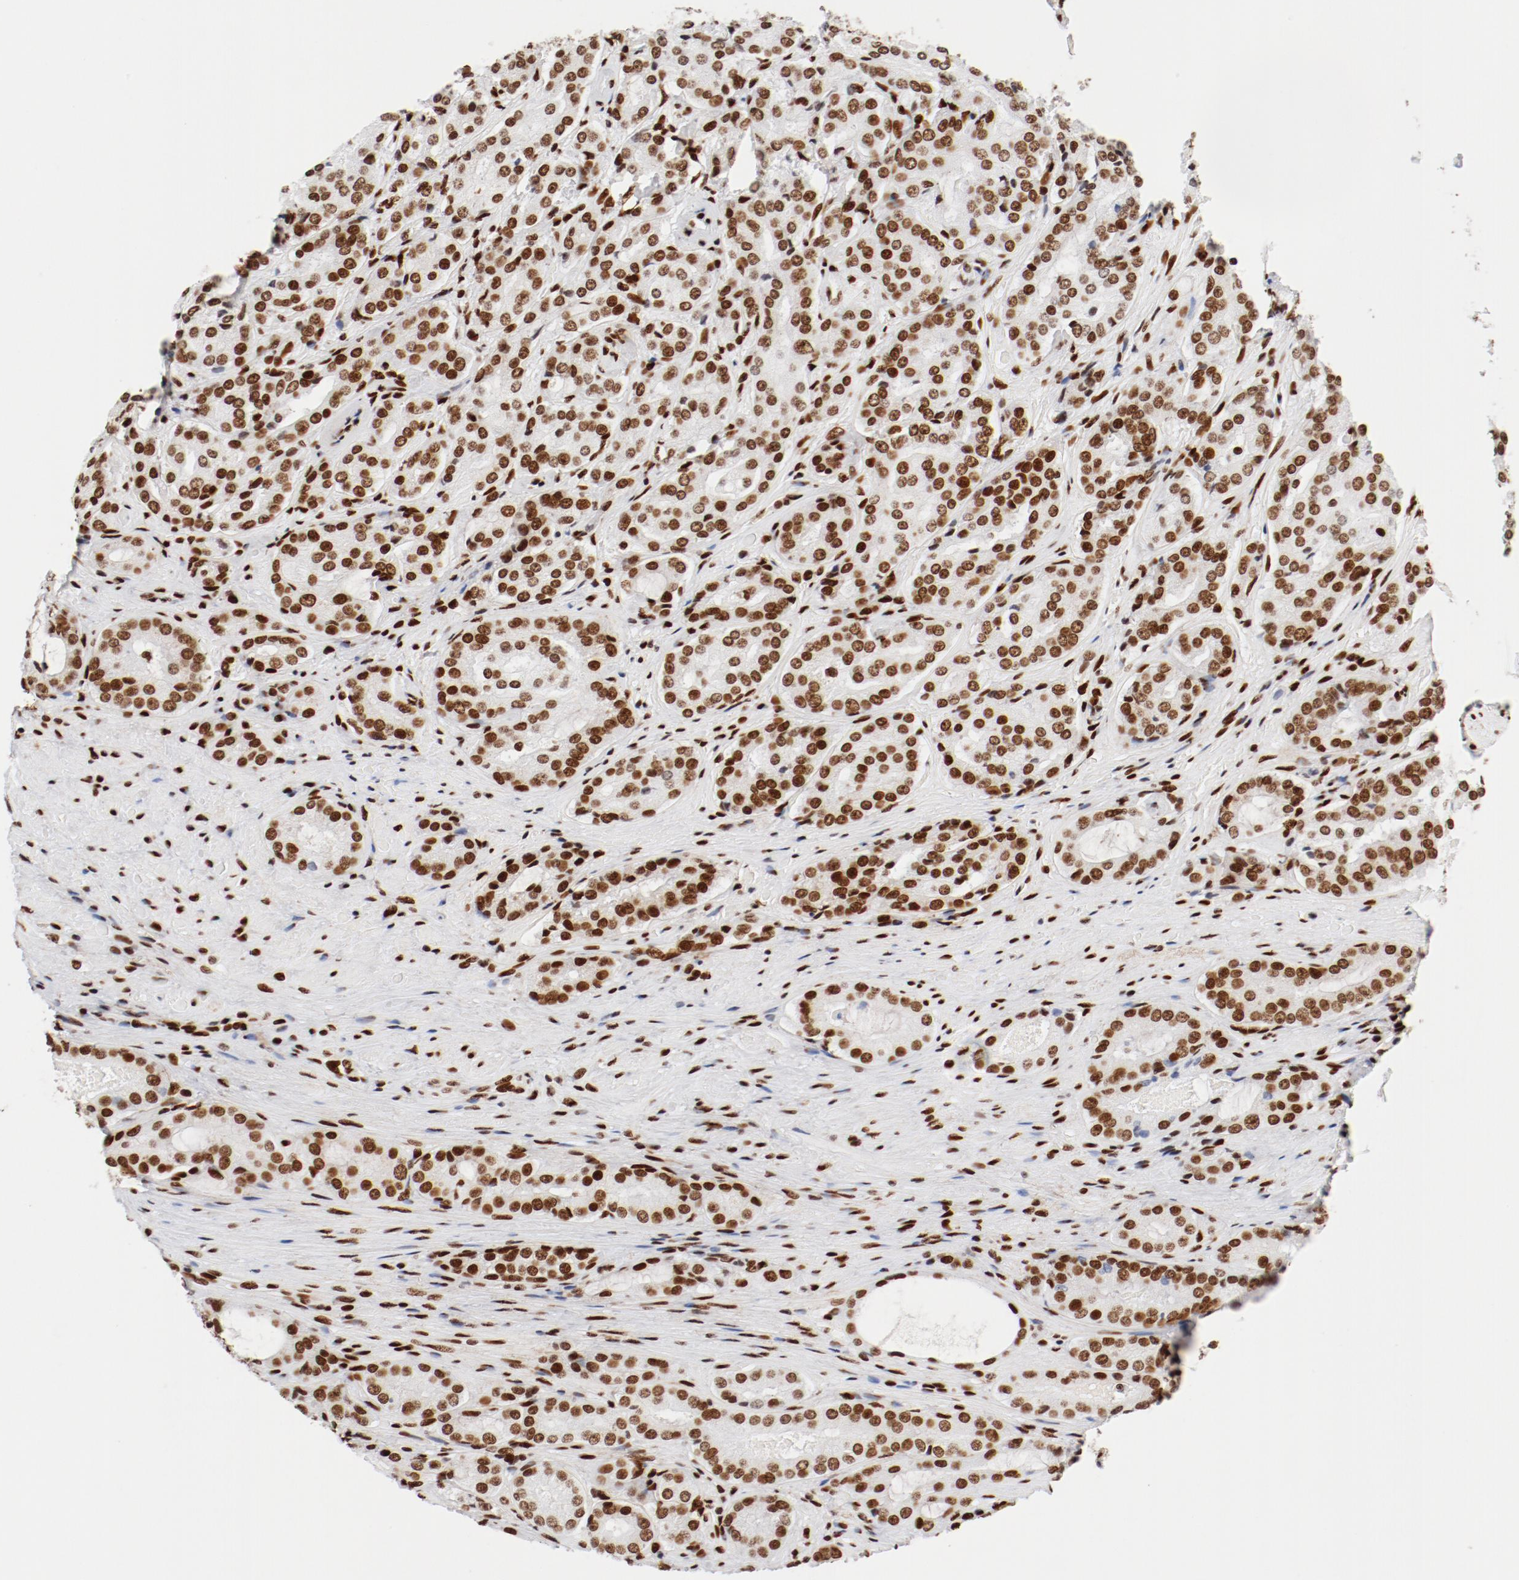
{"staining": {"intensity": "strong", "quantity": ">75%", "location": "nuclear"}, "tissue": "prostate cancer", "cell_type": "Tumor cells", "image_type": "cancer", "snomed": [{"axis": "morphology", "description": "Adenocarcinoma, High grade"}, {"axis": "topography", "description": "Prostate"}], "caption": "This image shows immunohistochemistry (IHC) staining of prostate cancer, with high strong nuclear expression in about >75% of tumor cells.", "gene": "CTBP1", "patient": {"sex": "male", "age": 72}}